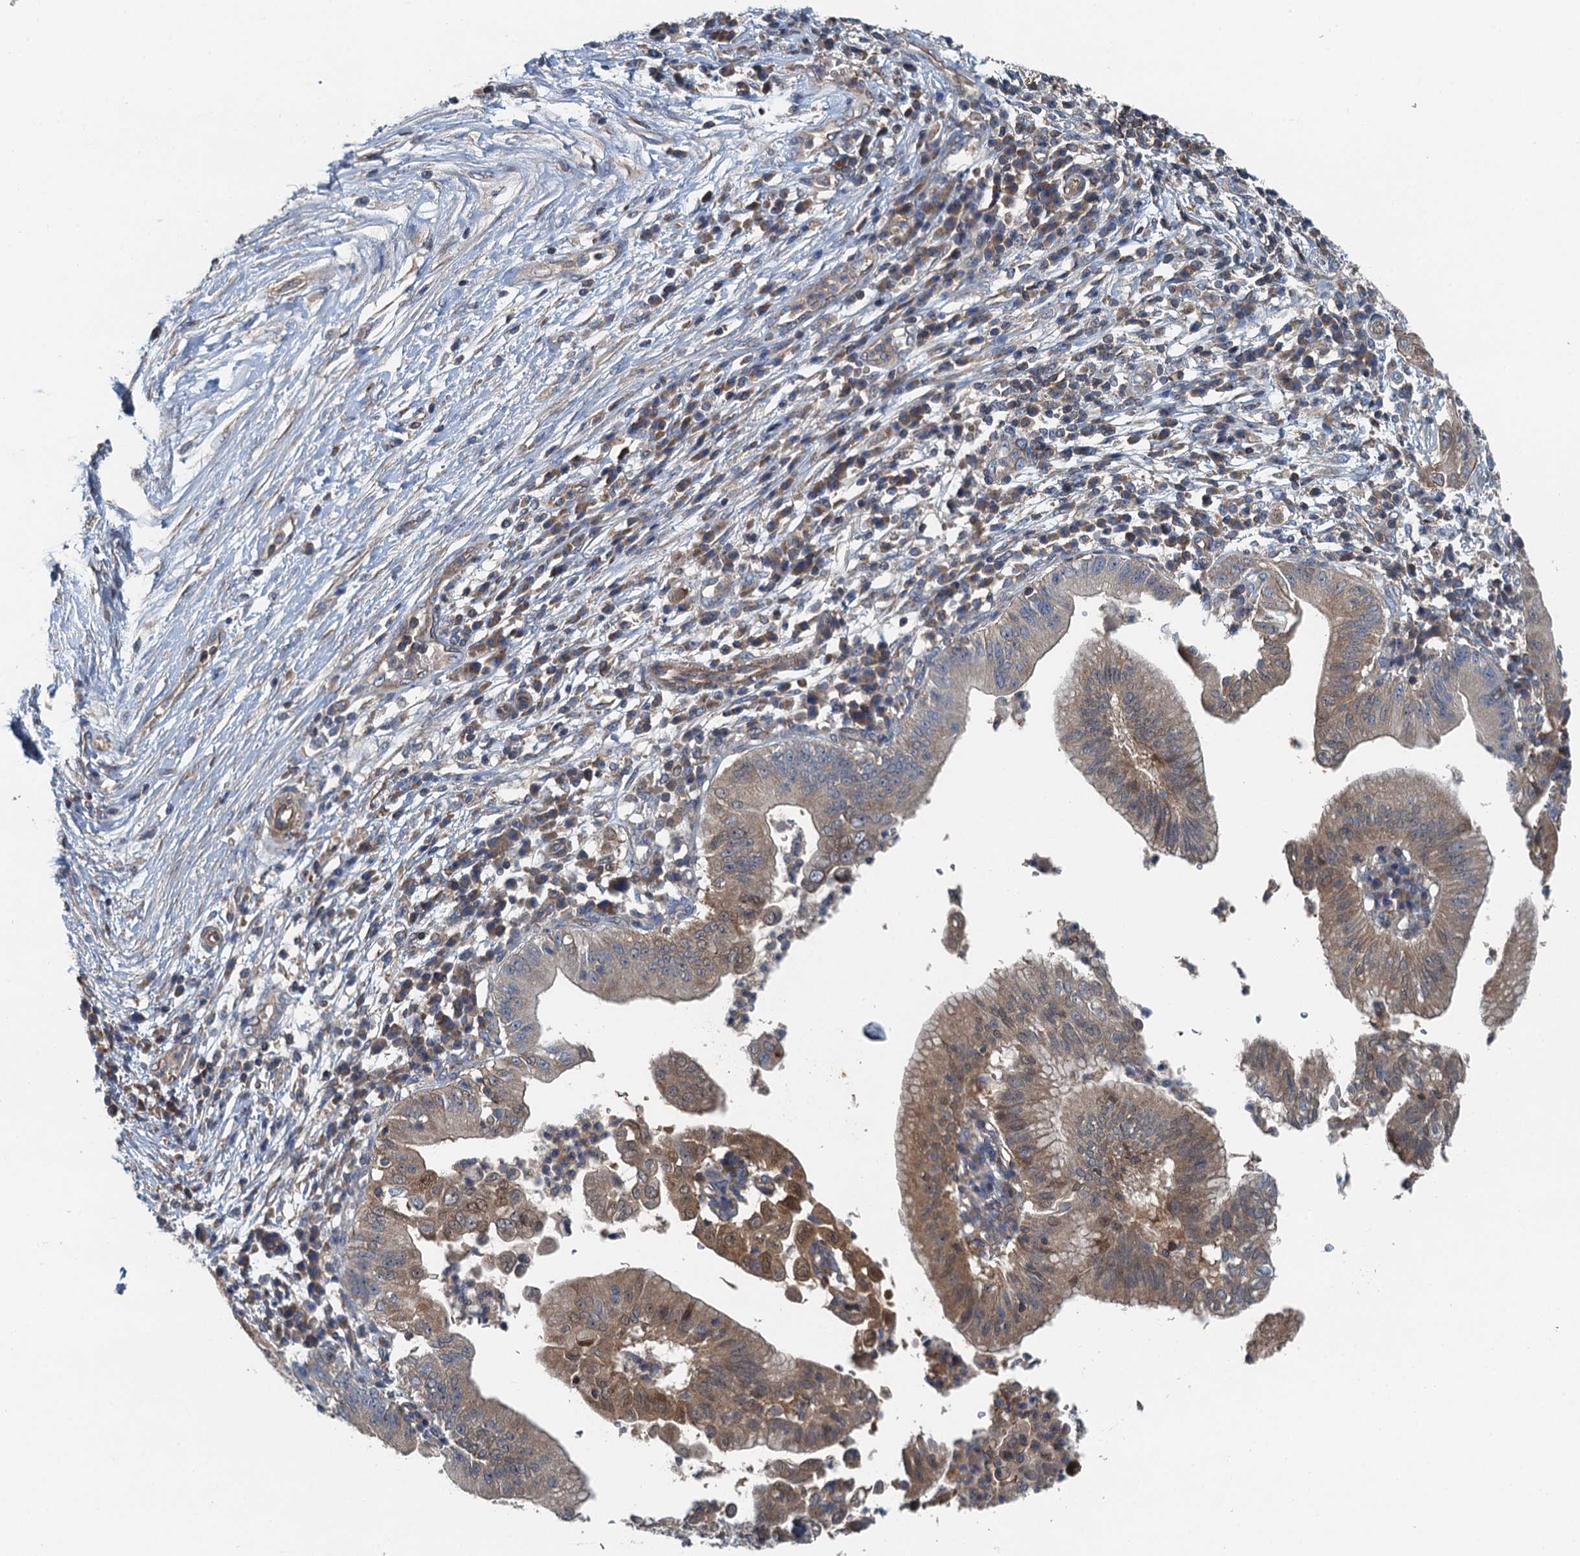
{"staining": {"intensity": "moderate", "quantity": "25%-75%", "location": "cytoplasmic/membranous"}, "tissue": "pancreatic cancer", "cell_type": "Tumor cells", "image_type": "cancer", "snomed": [{"axis": "morphology", "description": "Adenocarcinoma, NOS"}, {"axis": "topography", "description": "Pancreas"}], "caption": "Pancreatic adenocarcinoma was stained to show a protein in brown. There is medium levels of moderate cytoplasmic/membranous expression in approximately 25%-75% of tumor cells. The staining was performed using DAB (3,3'-diaminobenzidine), with brown indicating positive protein expression. Nuclei are stained blue with hematoxylin.", "gene": "PPP1R14D", "patient": {"sex": "male", "age": 68}}